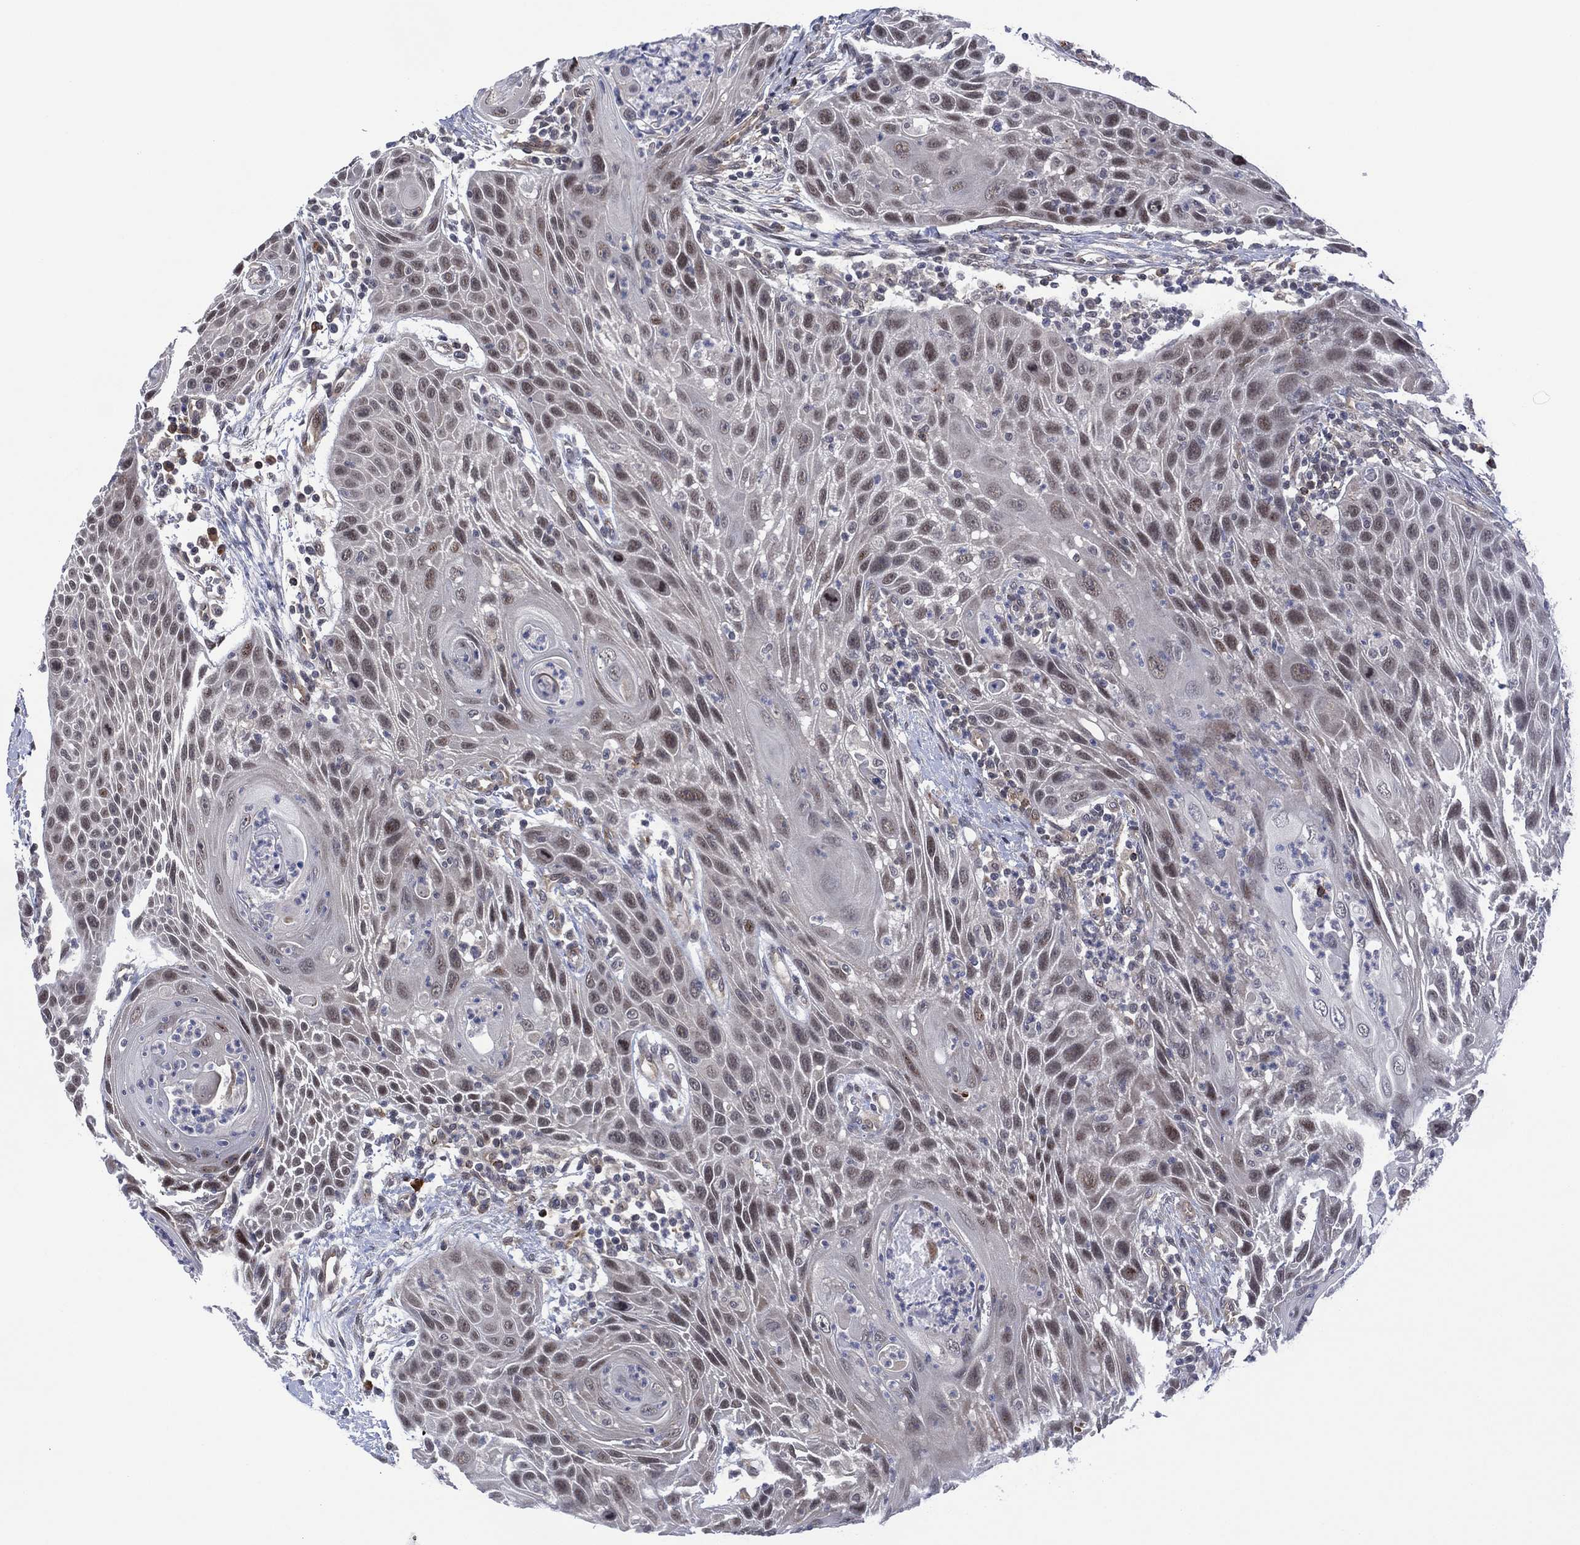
{"staining": {"intensity": "weak", "quantity": "<25%", "location": "nuclear"}, "tissue": "head and neck cancer", "cell_type": "Tumor cells", "image_type": "cancer", "snomed": [{"axis": "morphology", "description": "Squamous cell carcinoma, NOS"}, {"axis": "topography", "description": "Head-Neck"}], "caption": "Immunohistochemistry (IHC) micrograph of head and neck squamous cell carcinoma stained for a protein (brown), which shows no positivity in tumor cells.", "gene": "DPP4", "patient": {"sex": "male", "age": 69}}